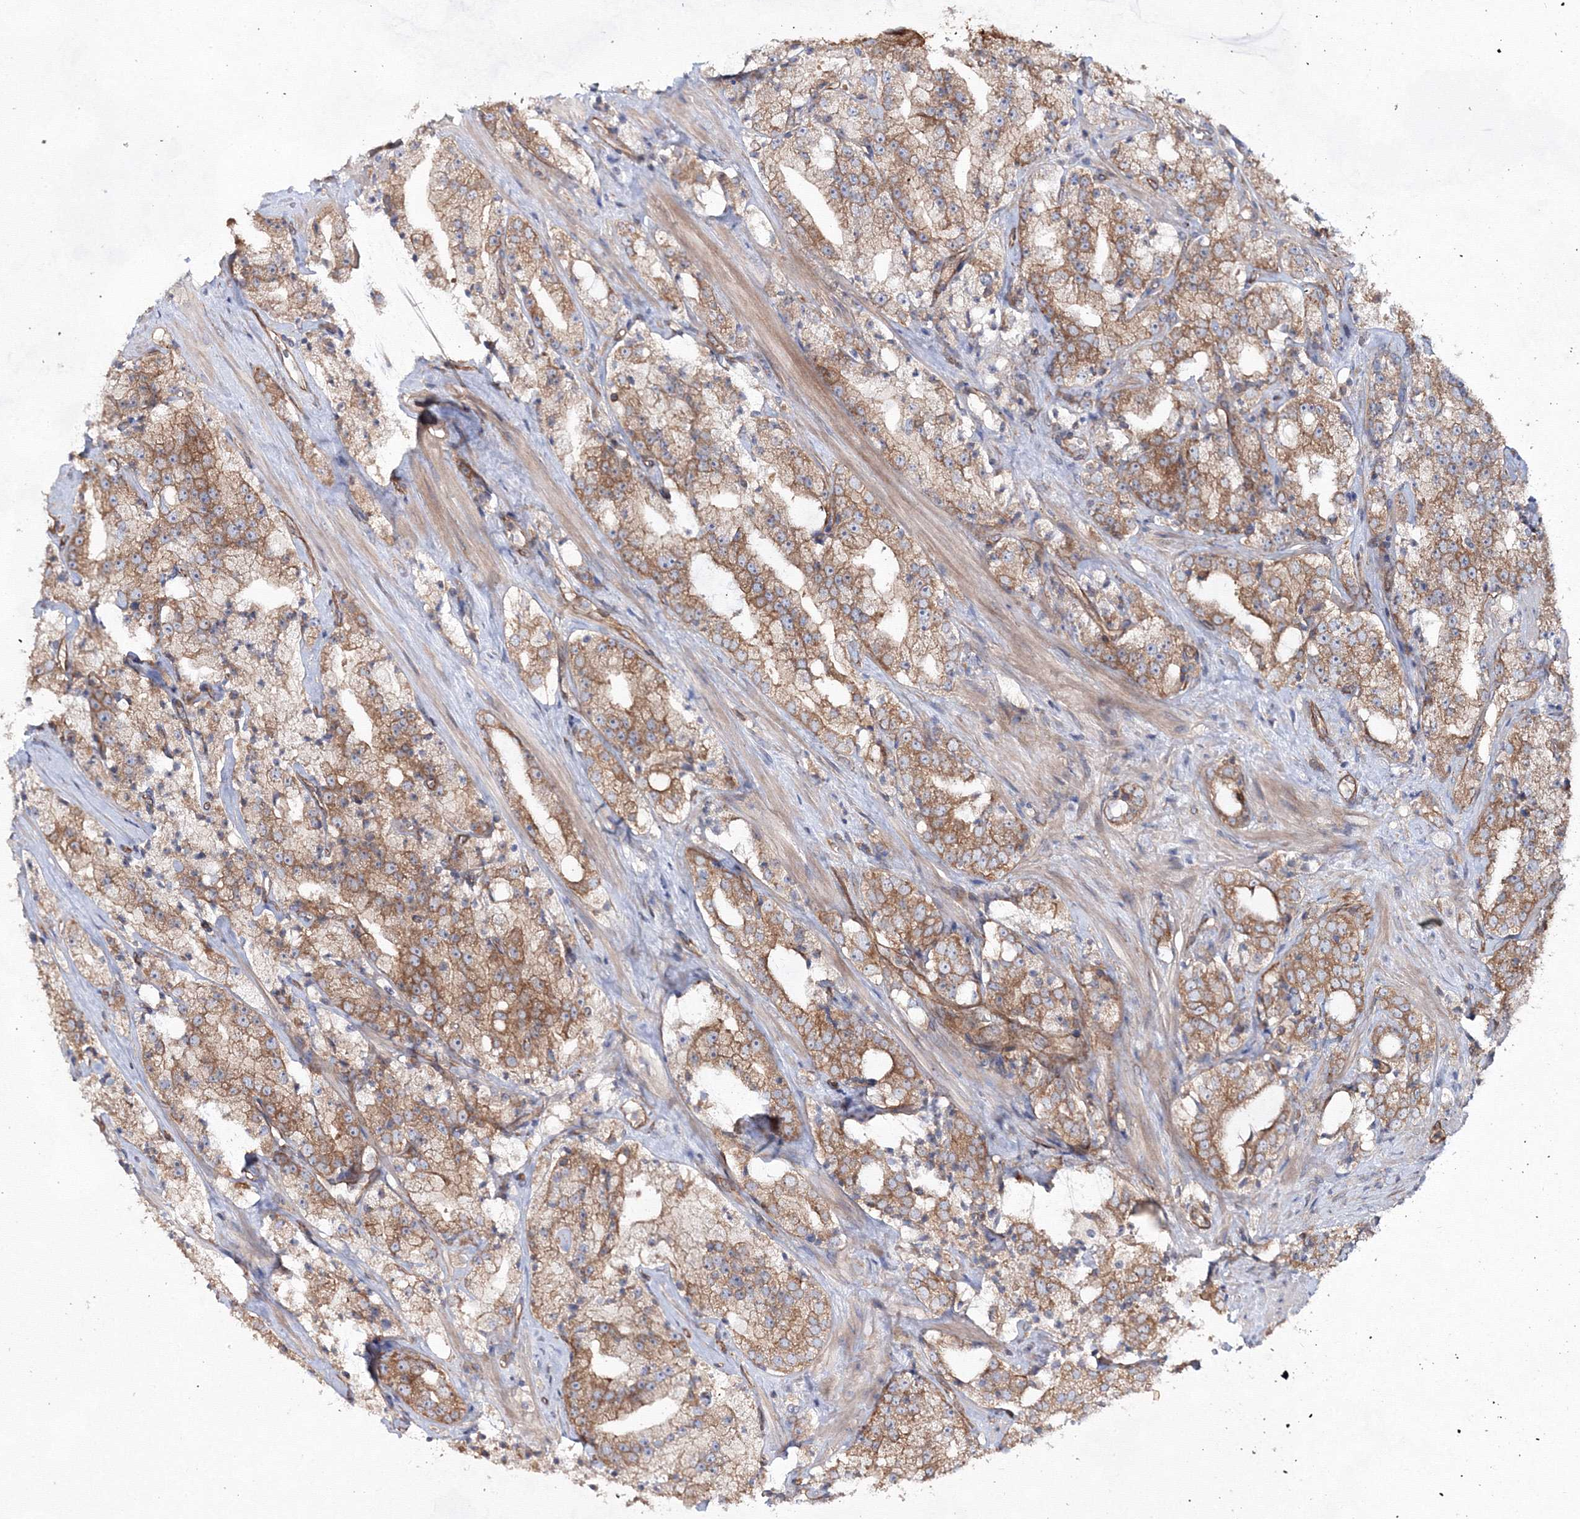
{"staining": {"intensity": "moderate", "quantity": ">75%", "location": "cytoplasmic/membranous"}, "tissue": "prostate cancer", "cell_type": "Tumor cells", "image_type": "cancer", "snomed": [{"axis": "morphology", "description": "Adenocarcinoma, High grade"}, {"axis": "topography", "description": "Prostate"}], "caption": "Prostate cancer was stained to show a protein in brown. There is medium levels of moderate cytoplasmic/membranous staining in approximately >75% of tumor cells.", "gene": "EXOC6", "patient": {"sex": "male", "age": 64}}